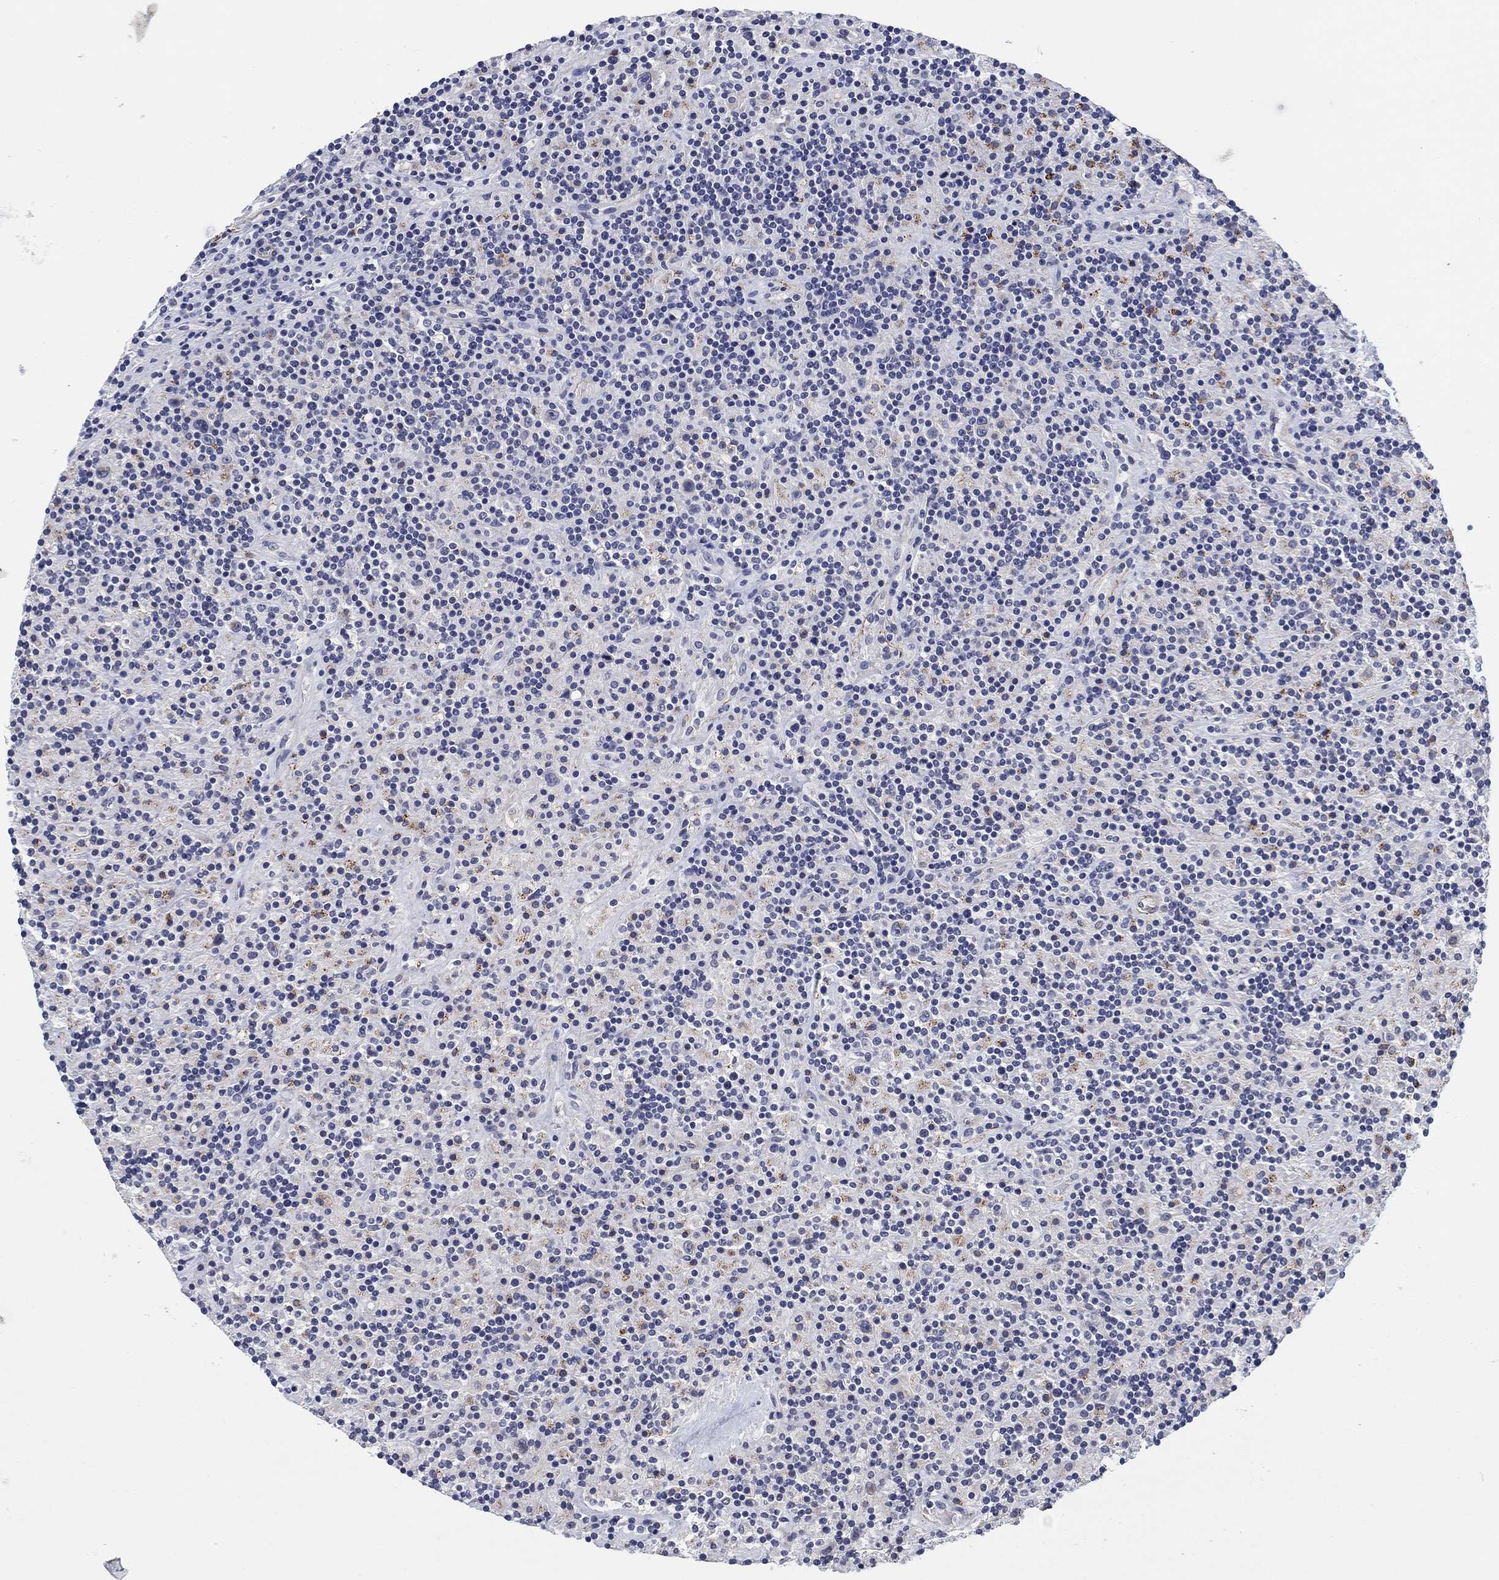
{"staining": {"intensity": "negative", "quantity": "none", "location": "none"}, "tissue": "lymphoma", "cell_type": "Tumor cells", "image_type": "cancer", "snomed": [{"axis": "morphology", "description": "Hodgkin's disease, NOS"}, {"axis": "topography", "description": "Lymph node"}], "caption": "A high-resolution image shows immunohistochemistry (IHC) staining of lymphoma, which exhibits no significant expression in tumor cells.", "gene": "OTUB2", "patient": {"sex": "male", "age": 70}}